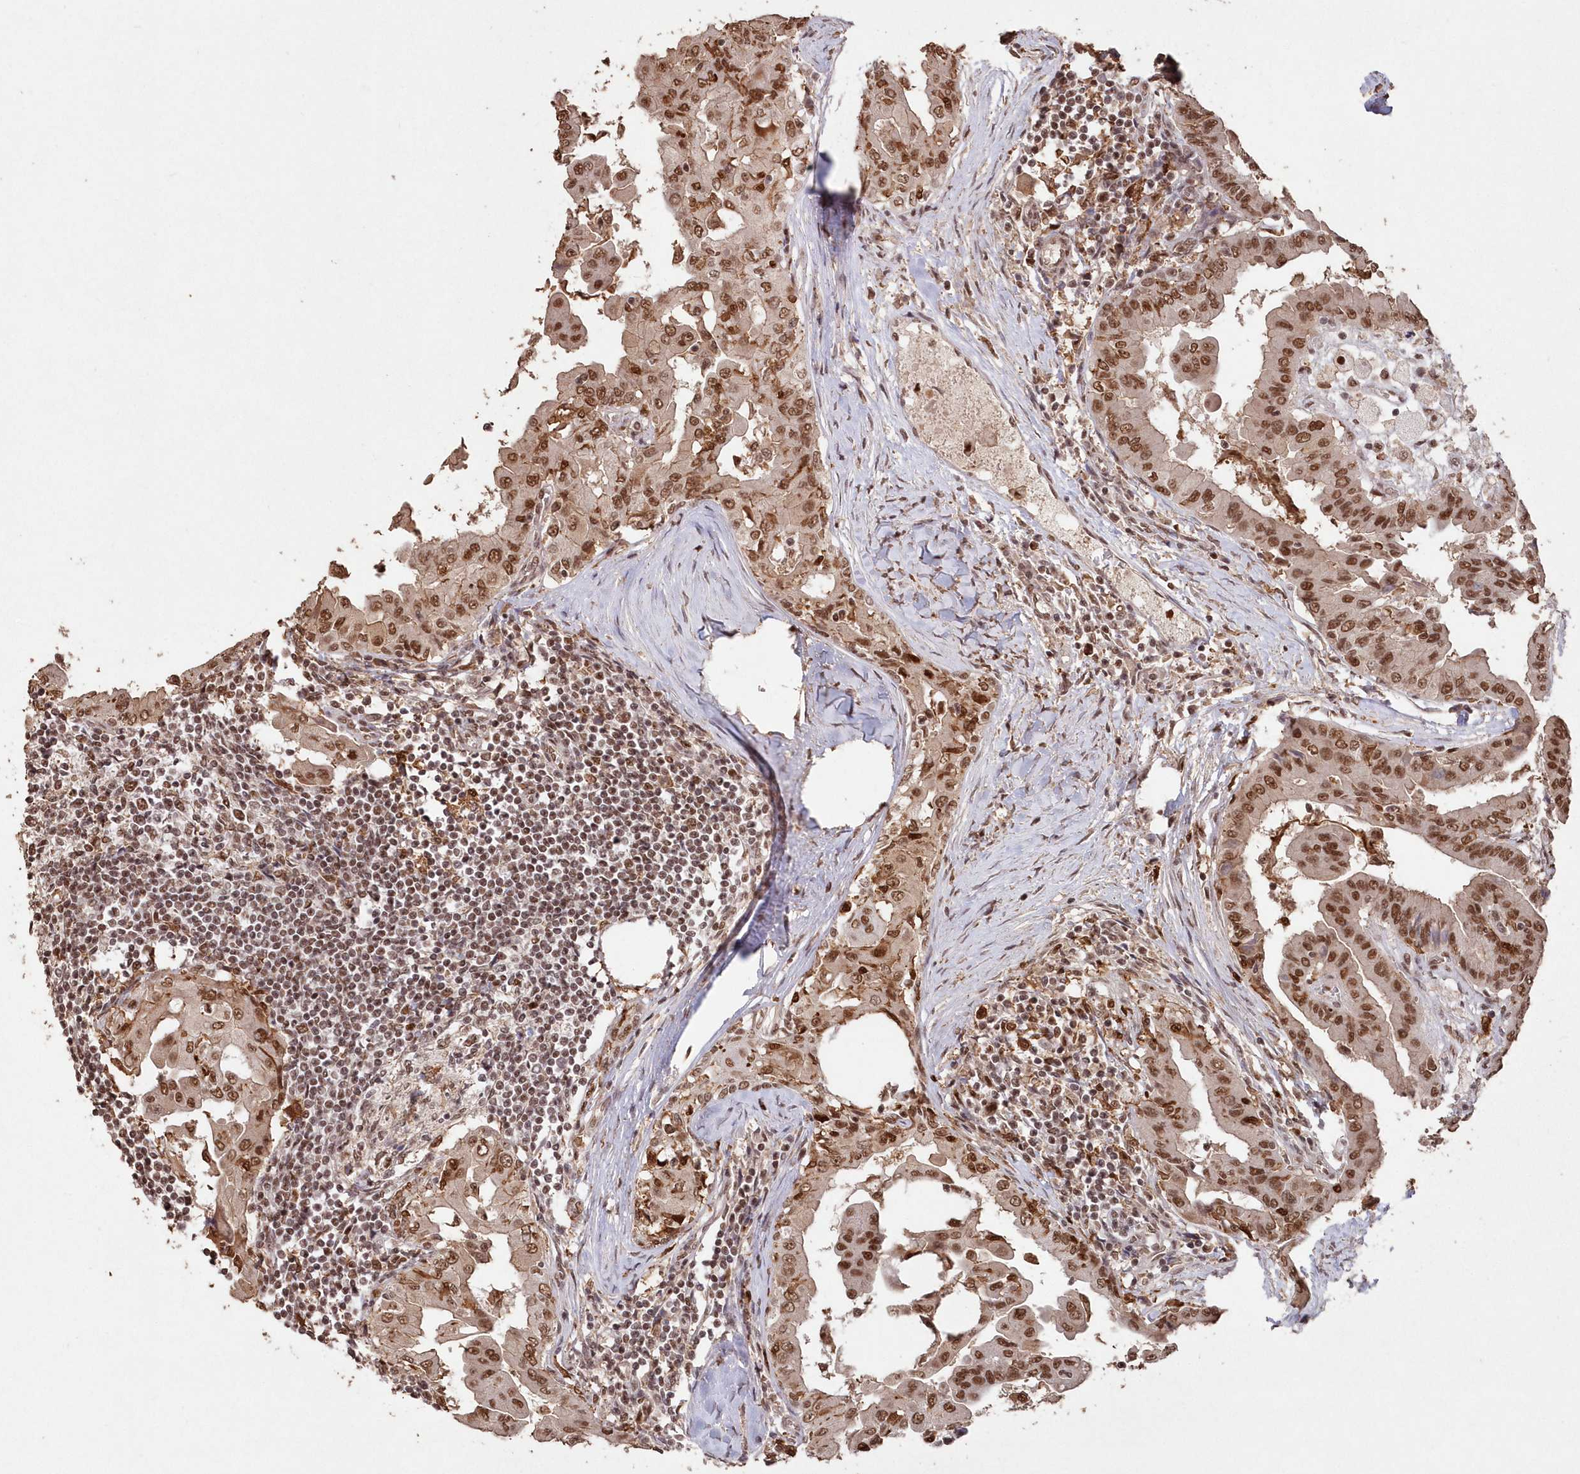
{"staining": {"intensity": "strong", "quantity": ">75%", "location": "nuclear"}, "tissue": "thyroid cancer", "cell_type": "Tumor cells", "image_type": "cancer", "snomed": [{"axis": "morphology", "description": "Papillary adenocarcinoma, NOS"}, {"axis": "topography", "description": "Thyroid gland"}], "caption": "This is an image of immunohistochemistry staining of papillary adenocarcinoma (thyroid), which shows strong staining in the nuclear of tumor cells.", "gene": "PDS5A", "patient": {"sex": "male", "age": 33}}